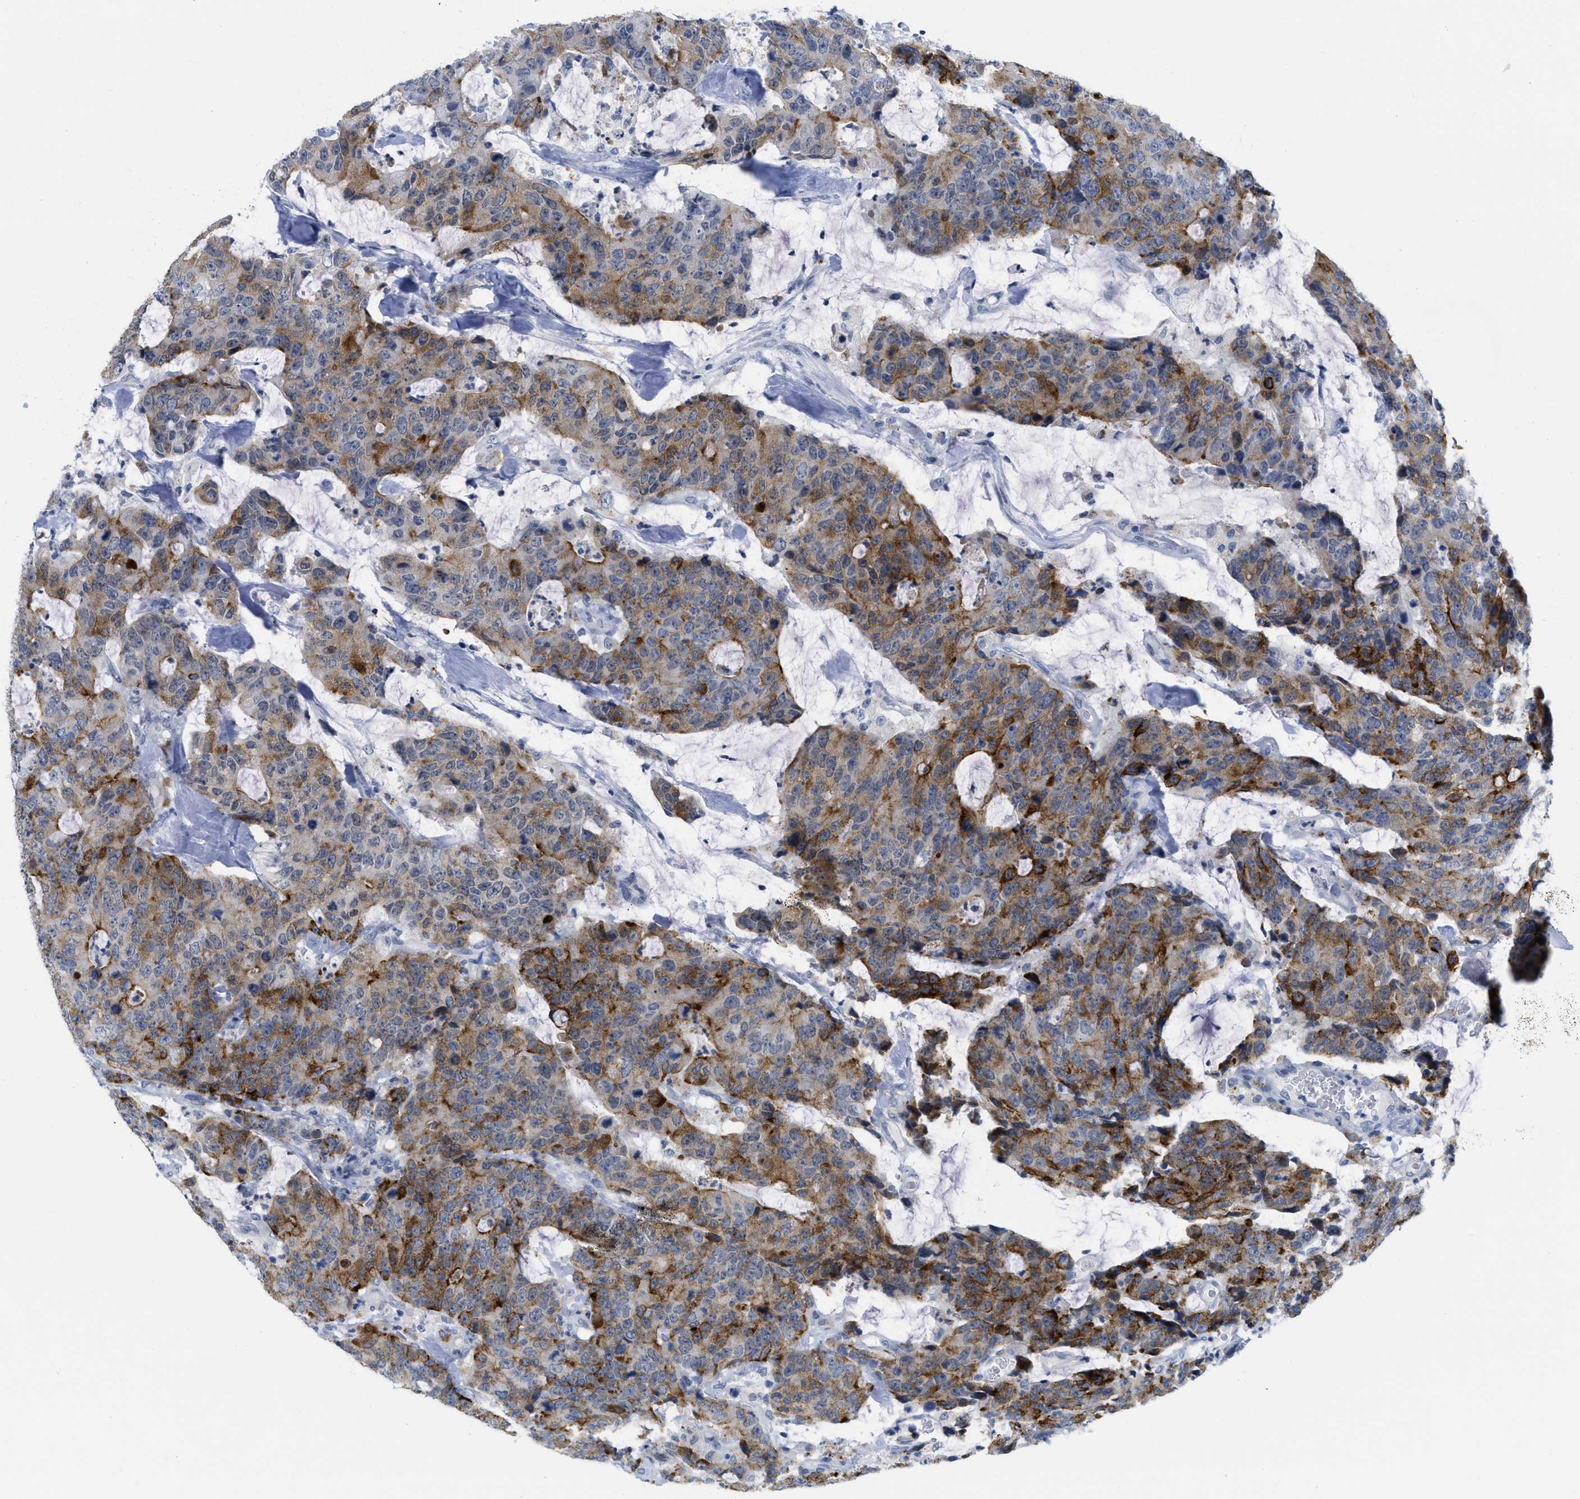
{"staining": {"intensity": "moderate", "quantity": ">75%", "location": "cytoplasmic/membranous"}, "tissue": "colorectal cancer", "cell_type": "Tumor cells", "image_type": "cancer", "snomed": [{"axis": "morphology", "description": "Adenocarcinoma, NOS"}, {"axis": "topography", "description": "Colon"}], "caption": "Colorectal adenocarcinoma stained with immunohistochemistry (IHC) reveals moderate cytoplasmic/membranous staining in approximately >75% of tumor cells.", "gene": "WDR4", "patient": {"sex": "female", "age": 86}}